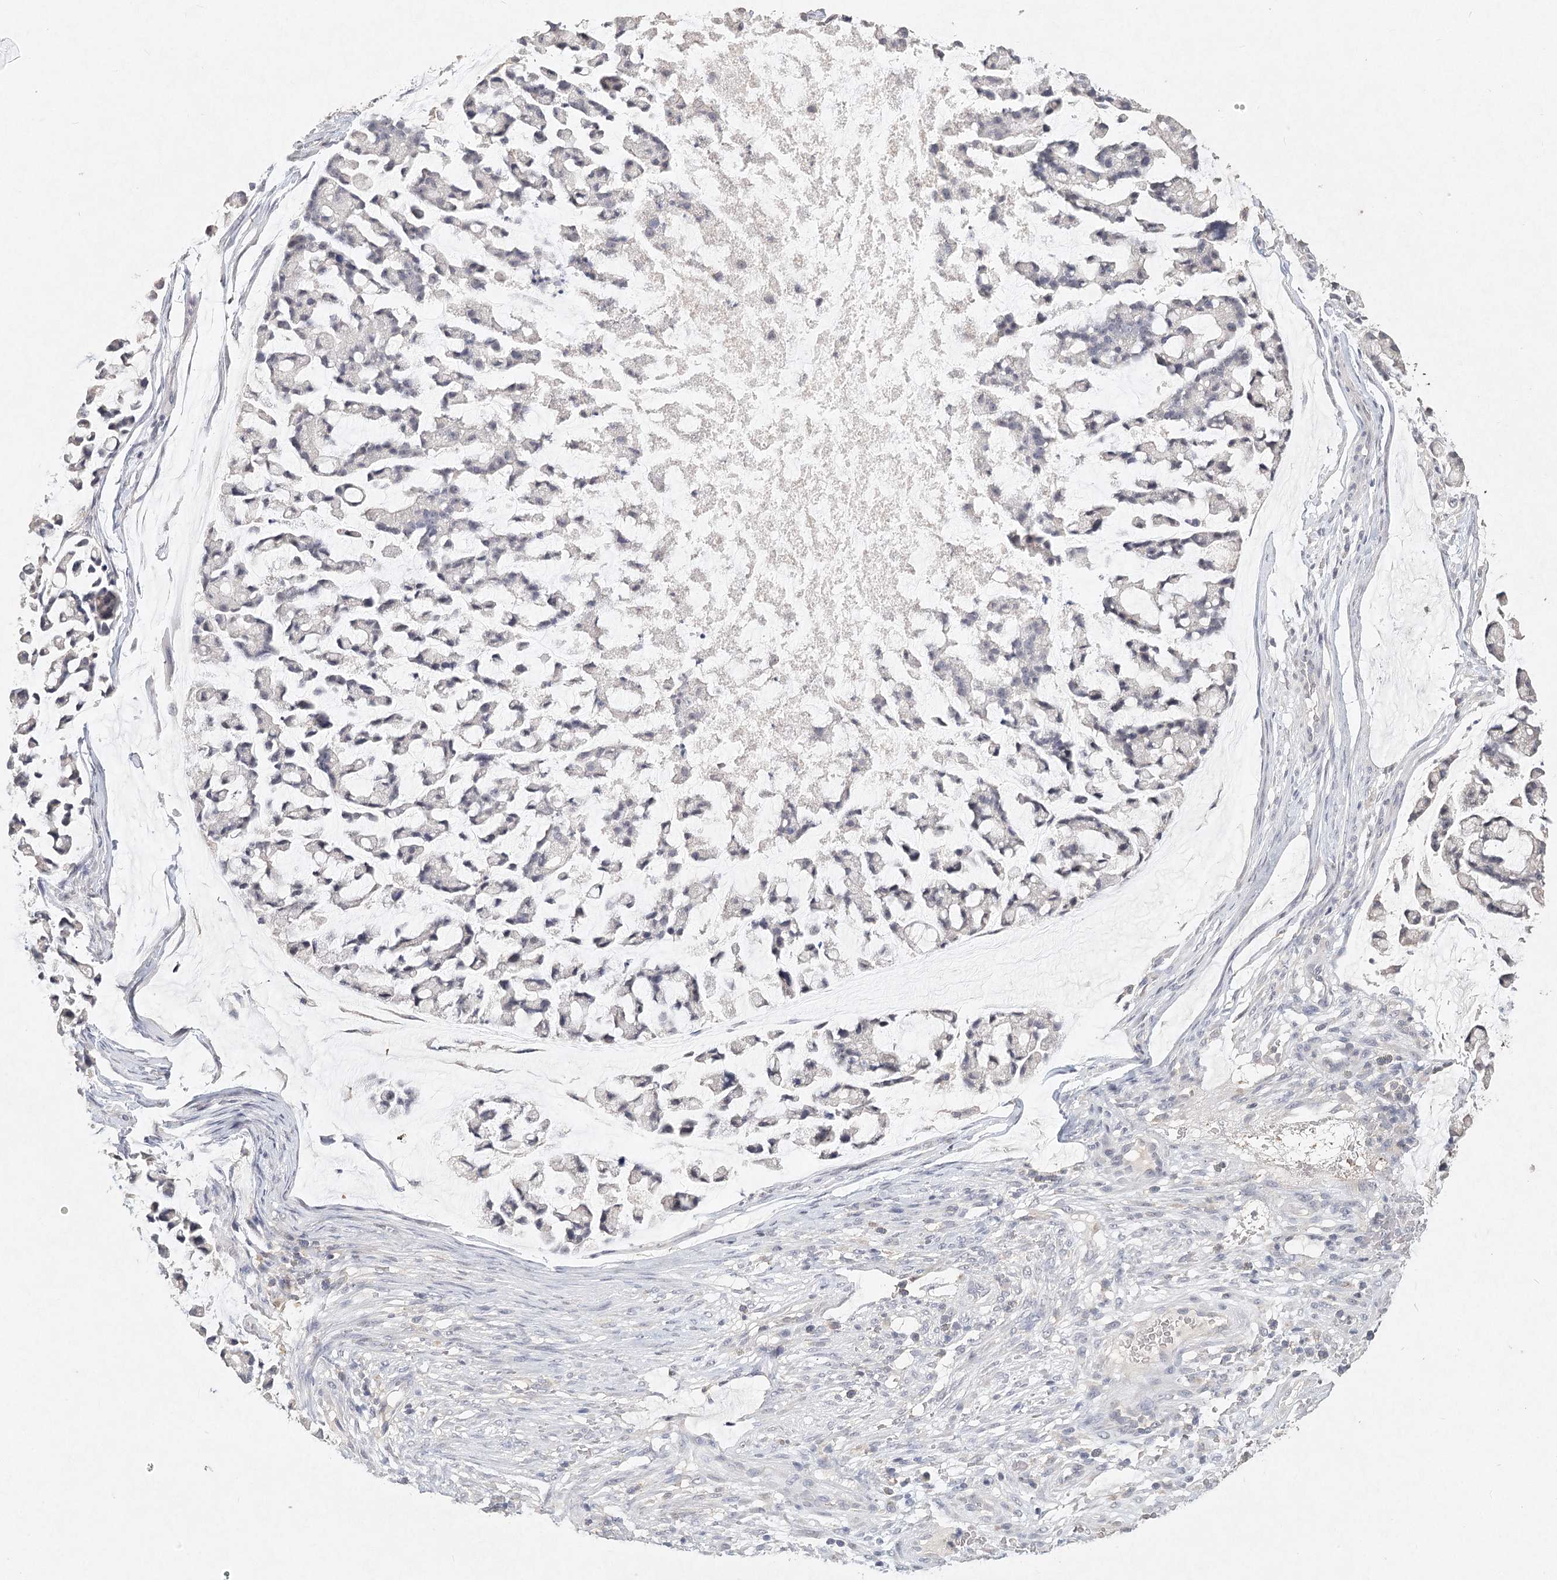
{"staining": {"intensity": "negative", "quantity": "none", "location": "none"}, "tissue": "stomach cancer", "cell_type": "Tumor cells", "image_type": "cancer", "snomed": [{"axis": "morphology", "description": "Adenocarcinoma, NOS"}, {"axis": "topography", "description": "Stomach, lower"}], "caption": "An image of human stomach adenocarcinoma is negative for staining in tumor cells.", "gene": "ARSI", "patient": {"sex": "male", "age": 67}}